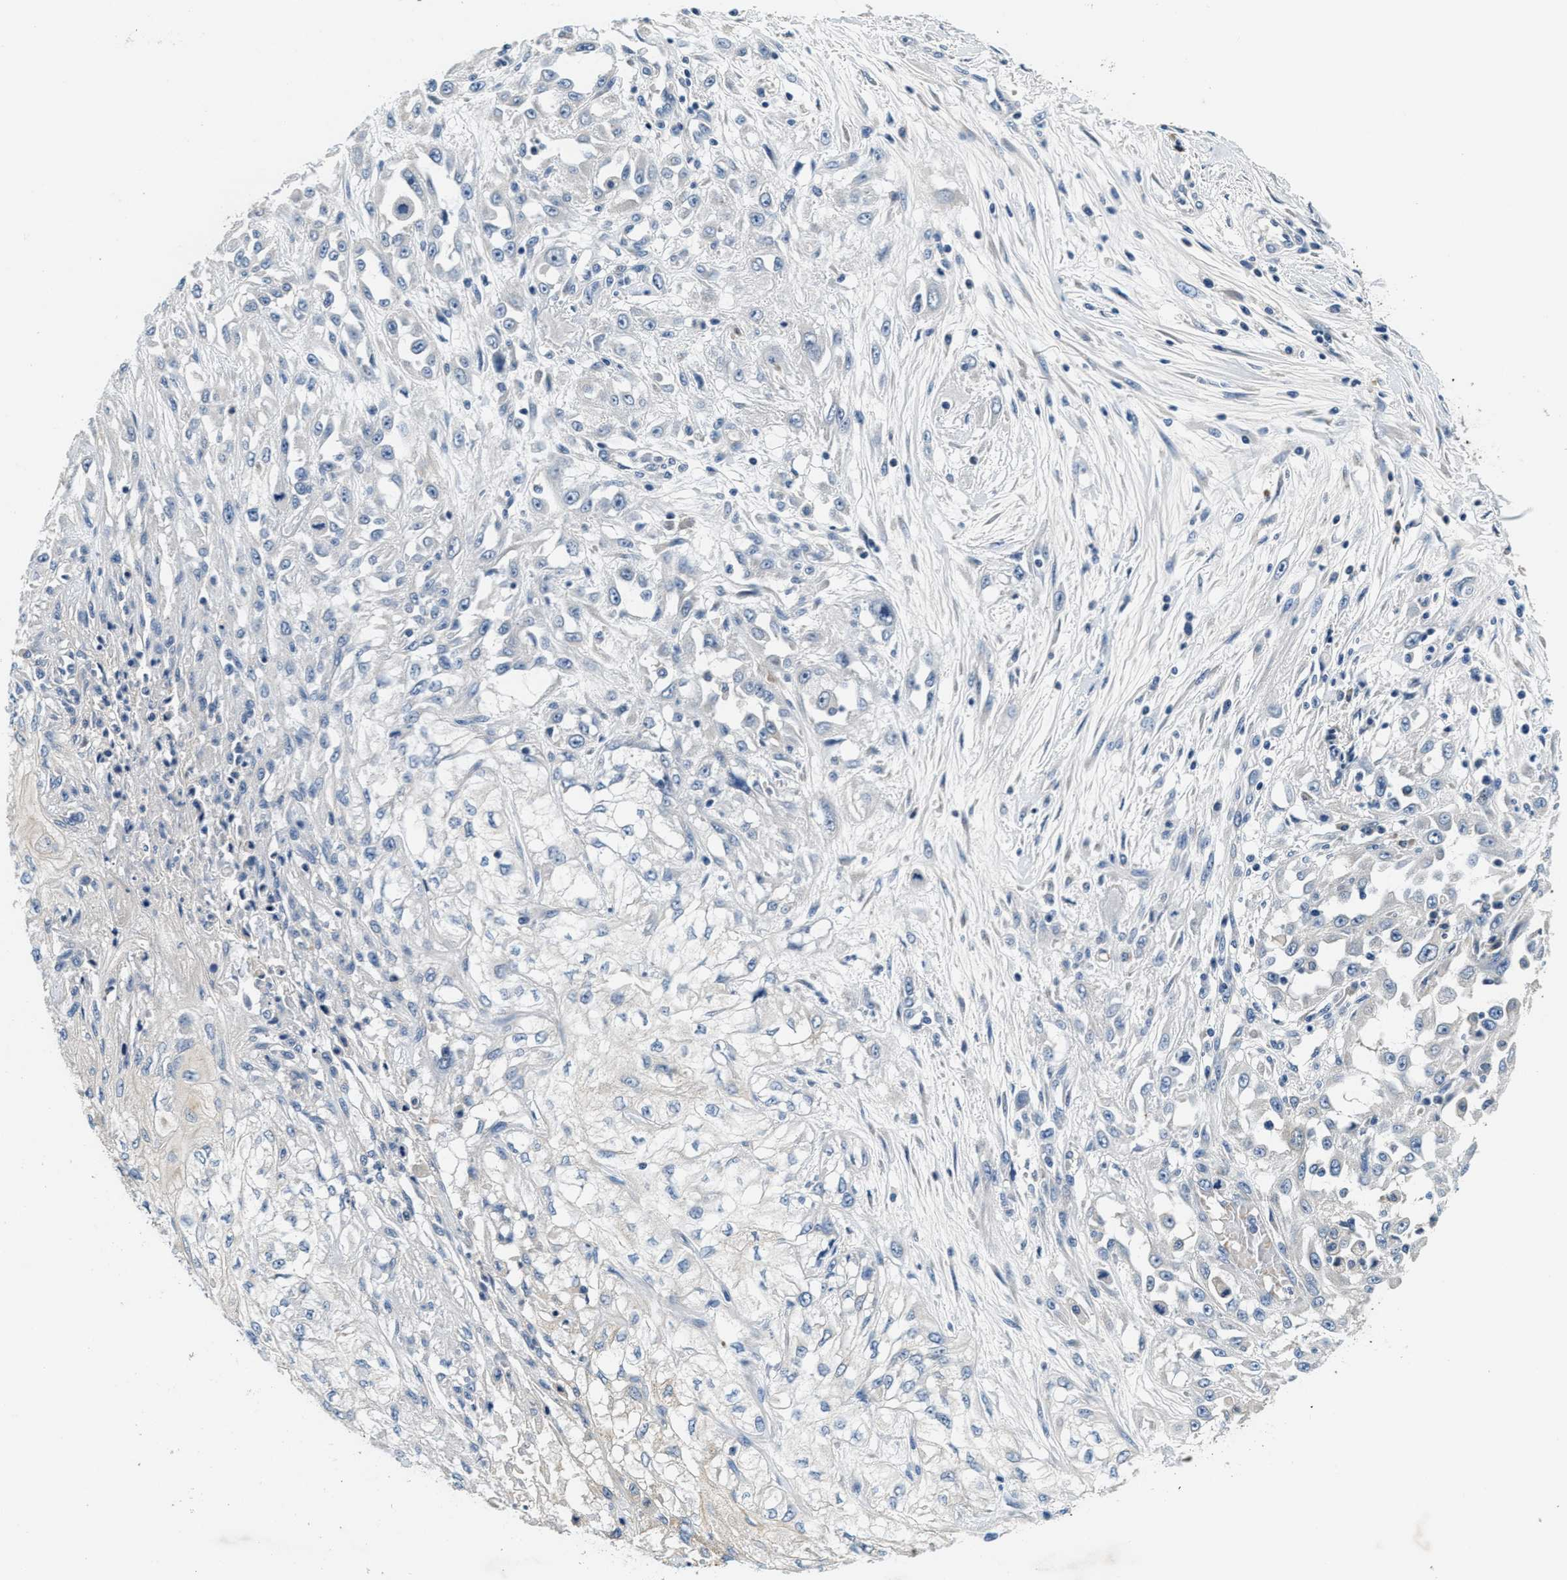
{"staining": {"intensity": "negative", "quantity": "none", "location": "none"}, "tissue": "skin cancer", "cell_type": "Tumor cells", "image_type": "cancer", "snomed": [{"axis": "morphology", "description": "Squamous cell carcinoma, NOS"}, {"axis": "morphology", "description": "Squamous cell carcinoma, metastatic, NOS"}, {"axis": "topography", "description": "Skin"}, {"axis": "topography", "description": "Lymph node"}], "caption": "Human metastatic squamous cell carcinoma (skin) stained for a protein using immunohistochemistry (IHC) reveals no staining in tumor cells.", "gene": "ALDH3A2", "patient": {"sex": "male", "age": 75}}